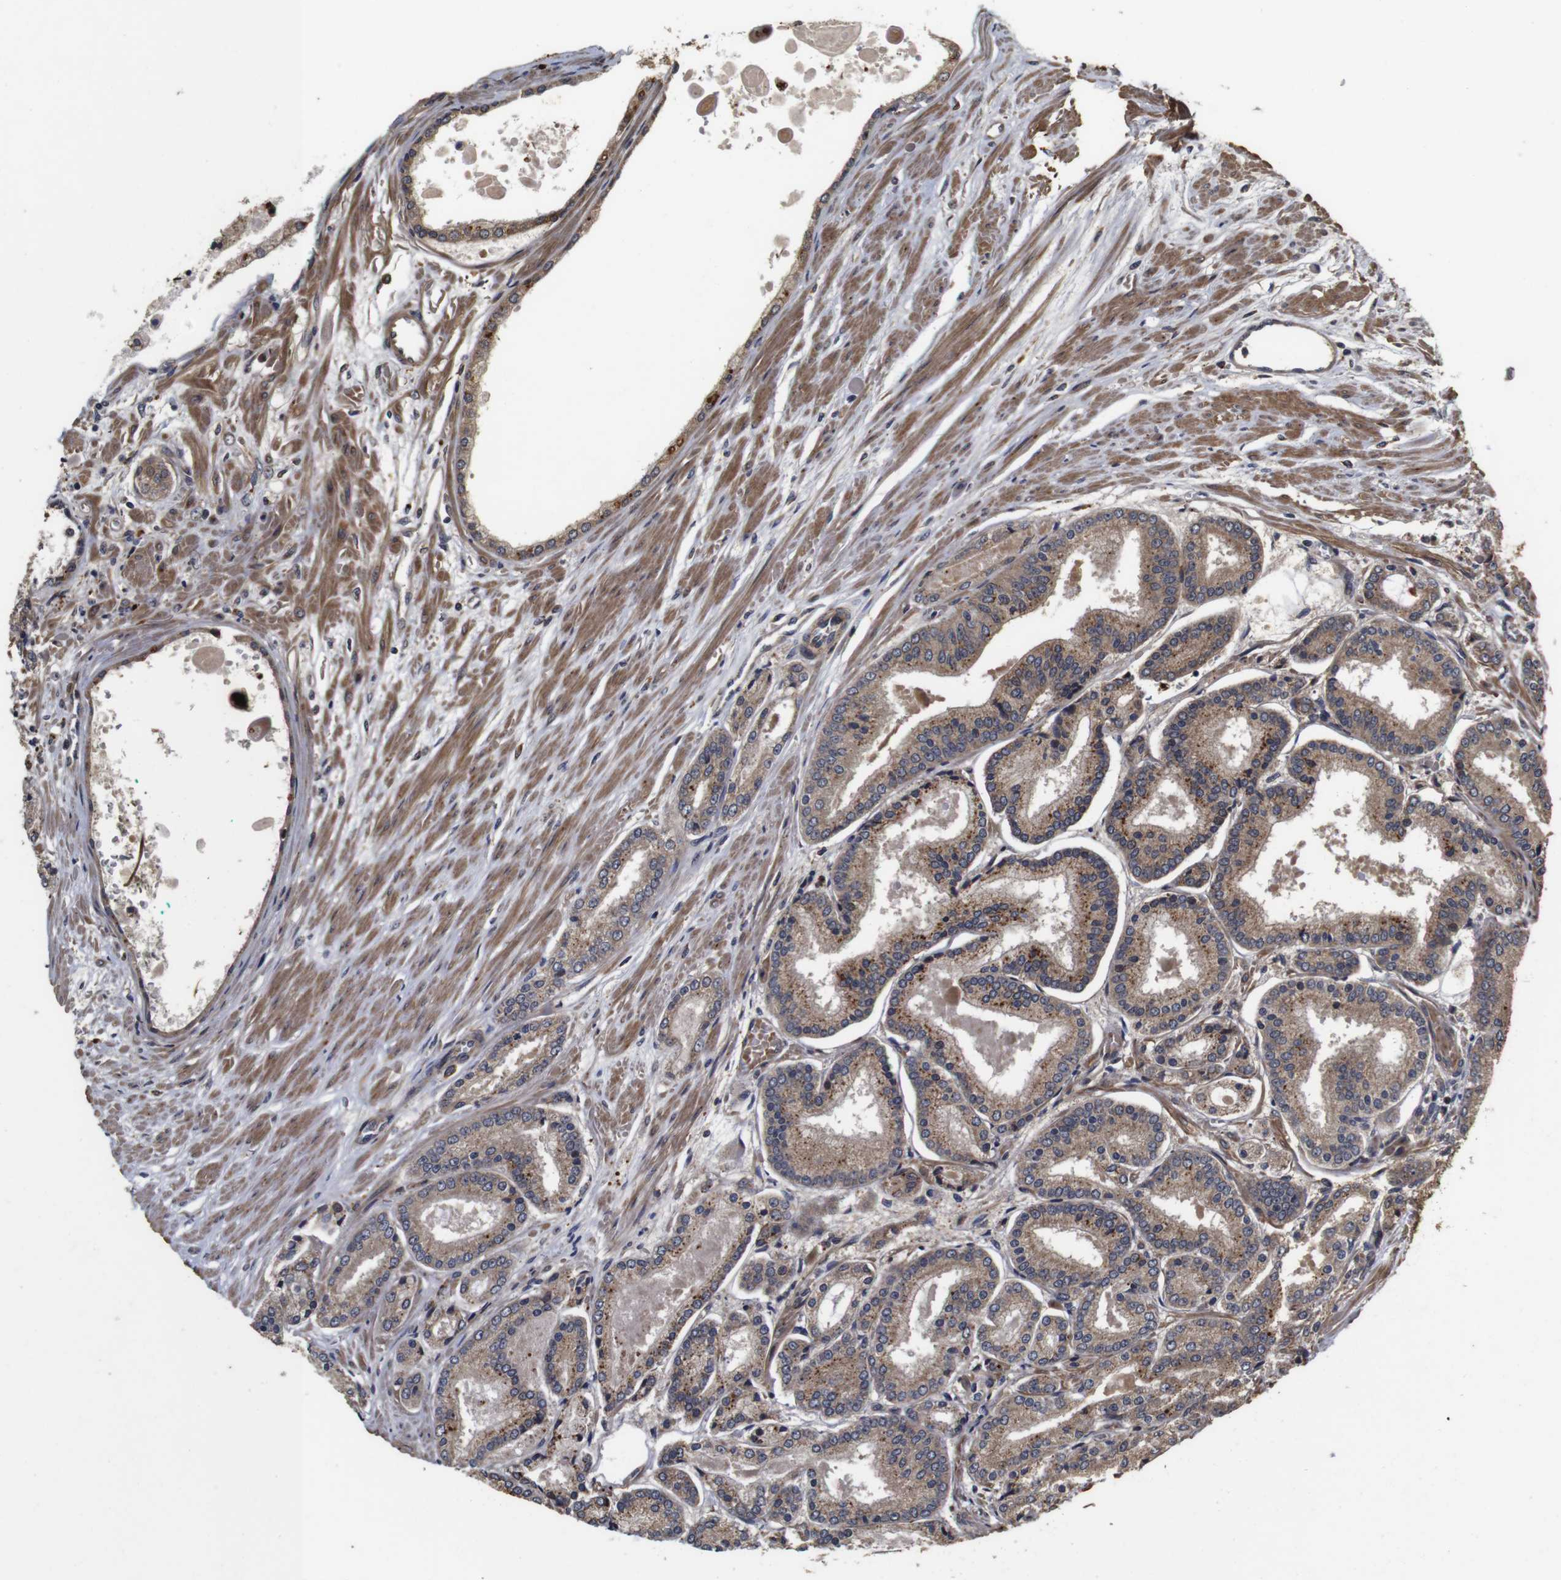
{"staining": {"intensity": "moderate", "quantity": ">75%", "location": "cytoplasmic/membranous"}, "tissue": "prostate cancer", "cell_type": "Tumor cells", "image_type": "cancer", "snomed": [{"axis": "morphology", "description": "Adenocarcinoma, Low grade"}, {"axis": "topography", "description": "Prostate"}], "caption": "An immunohistochemistry image of tumor tissue is shown. Protein staining in brown shows moderate cytoplasmic/membranous positivity in prostate low-grade adenocarcinoma within tumor cells.", "gene": "PTPN14", "patient": {"sex": "male", "age": 59}}